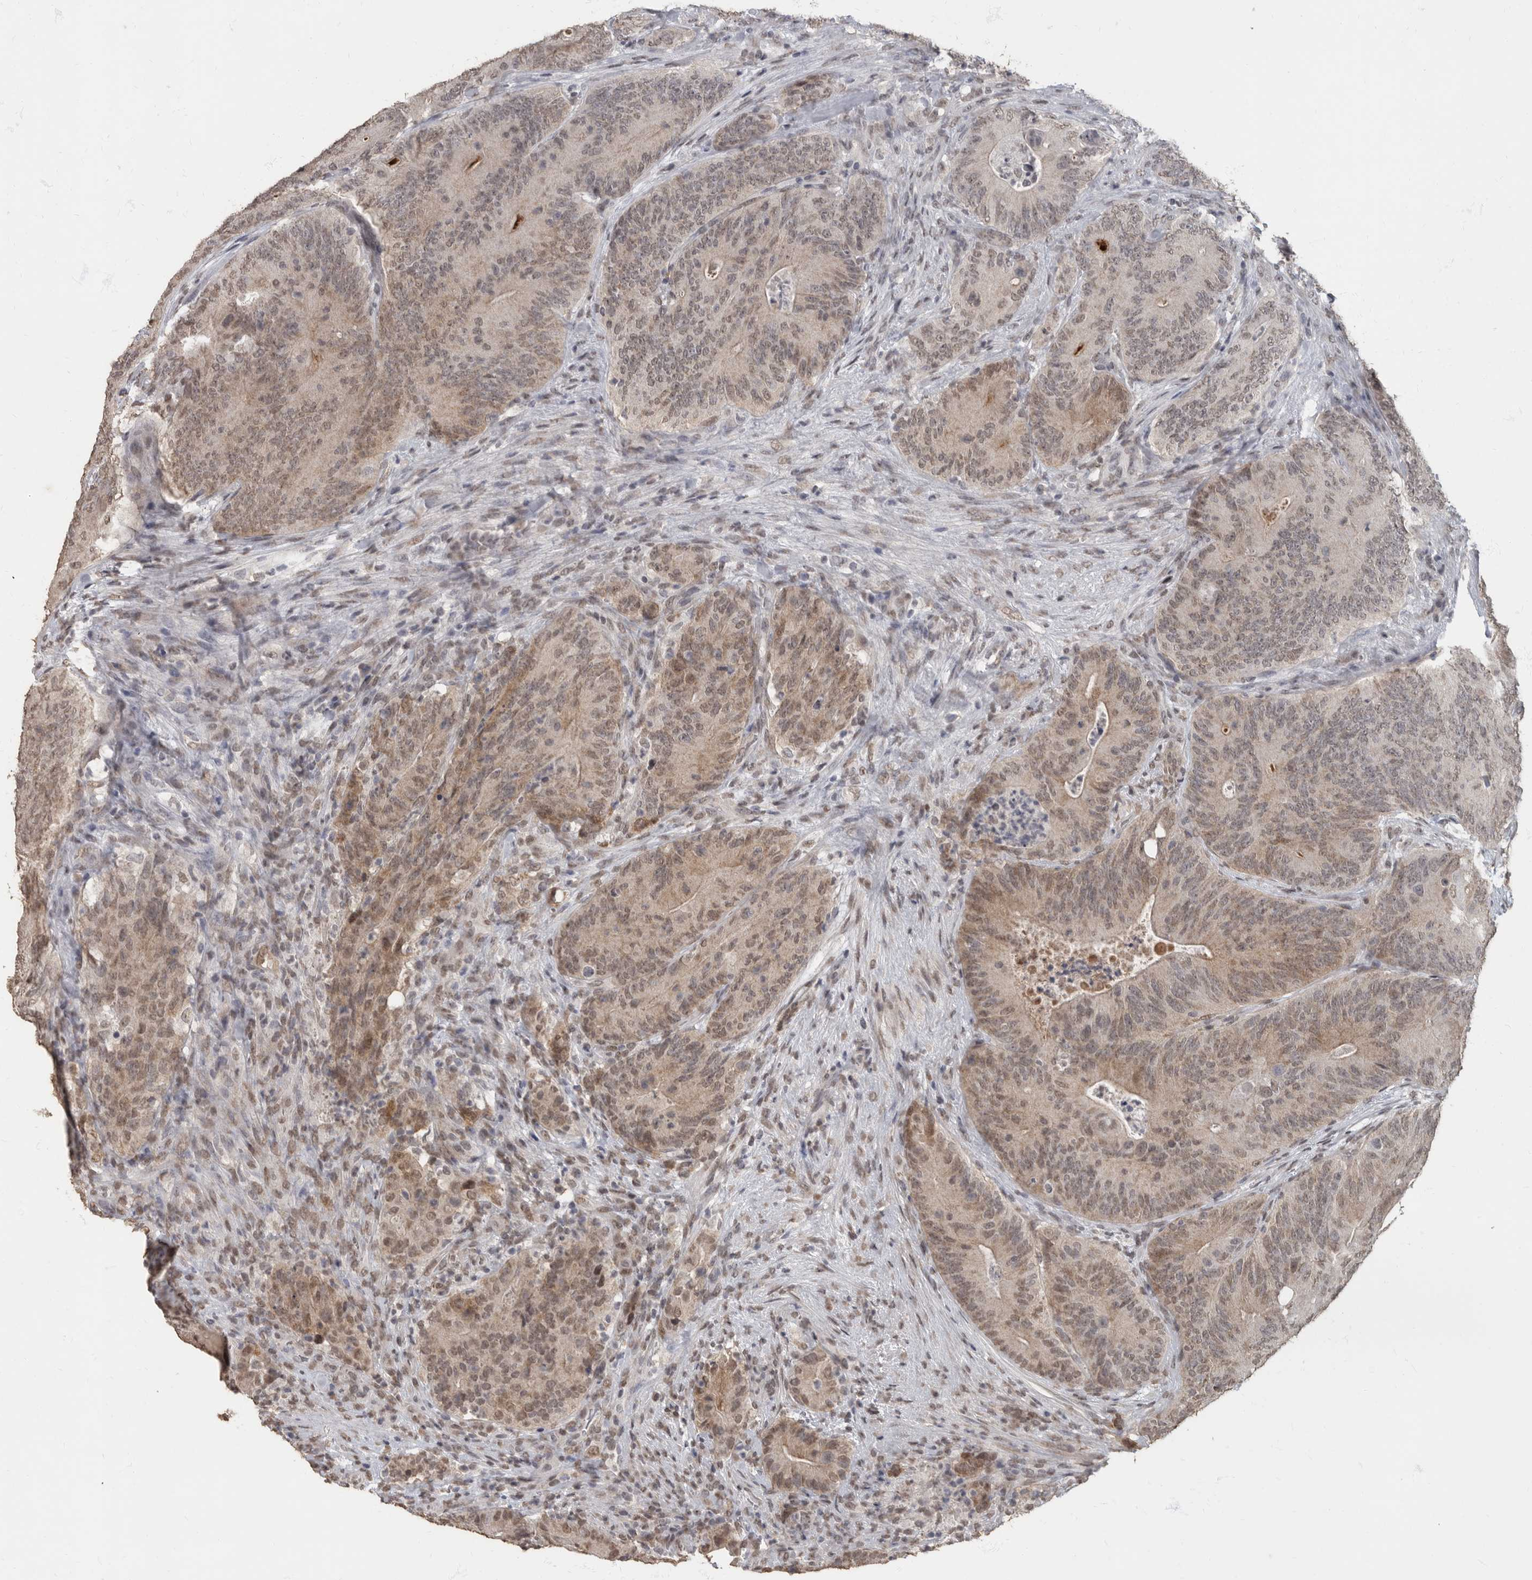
{"staining": {"intensity": "weak", "quantity": ">75%", "location": "cytoplasmic/membranous,nuclear"}, "tissue": "colorectal cancer", "cell_type": "Tumor cells", "image_type": "cancer", "snomed": [{"axis": "morphology", "description": "Normal tissue, NOS"}, {"axis": "topography", "description": "Colon"}], "caption": "Human colorectal cancer stained for a protein (brown) demonstrates weak cytoplasmic/membranous and nuclear positive staining in about >75% of tumor cells.", "gene": "NBL1", "patient": {"sex": "female", "age": 82}}